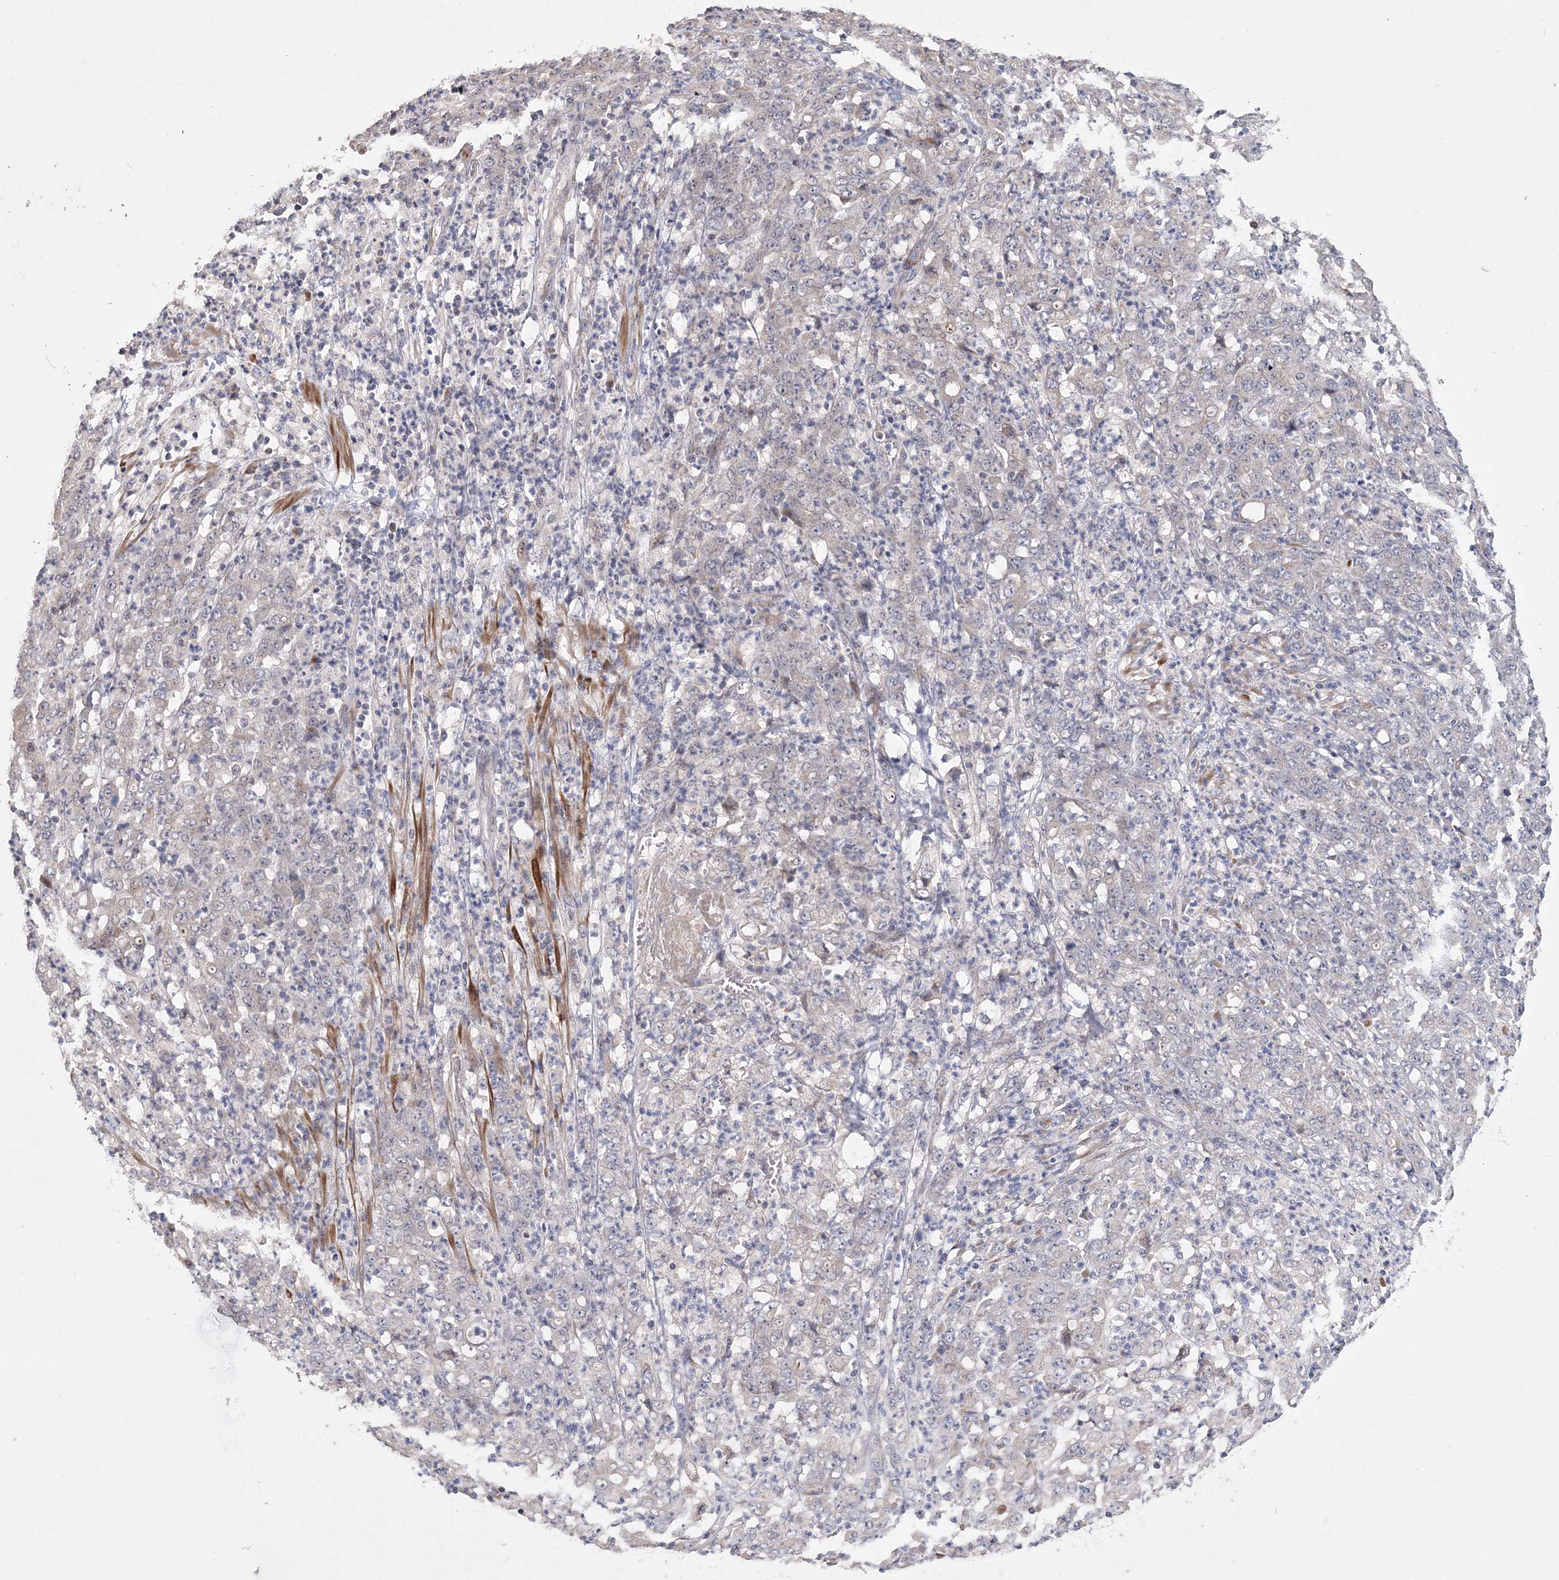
{"staining": {"intensity": "negative", "quantity": "none", "location": "none"}, "tissue": "stomach cancer", "cell_type": "Tumor cells", "image_type": "cancer", "snomed": [{"axis": "morphology", "description": "Adenocarcinoma, NOS"}, {"axis": "topography", "description": "Stomach, lower"}], "caption": "The IHC image has no significant staining in tumor cells of adenocarcinoma (stomach) tissue.", "gene": "GJB5", "patient": {"sex": "female", "age": 71}}